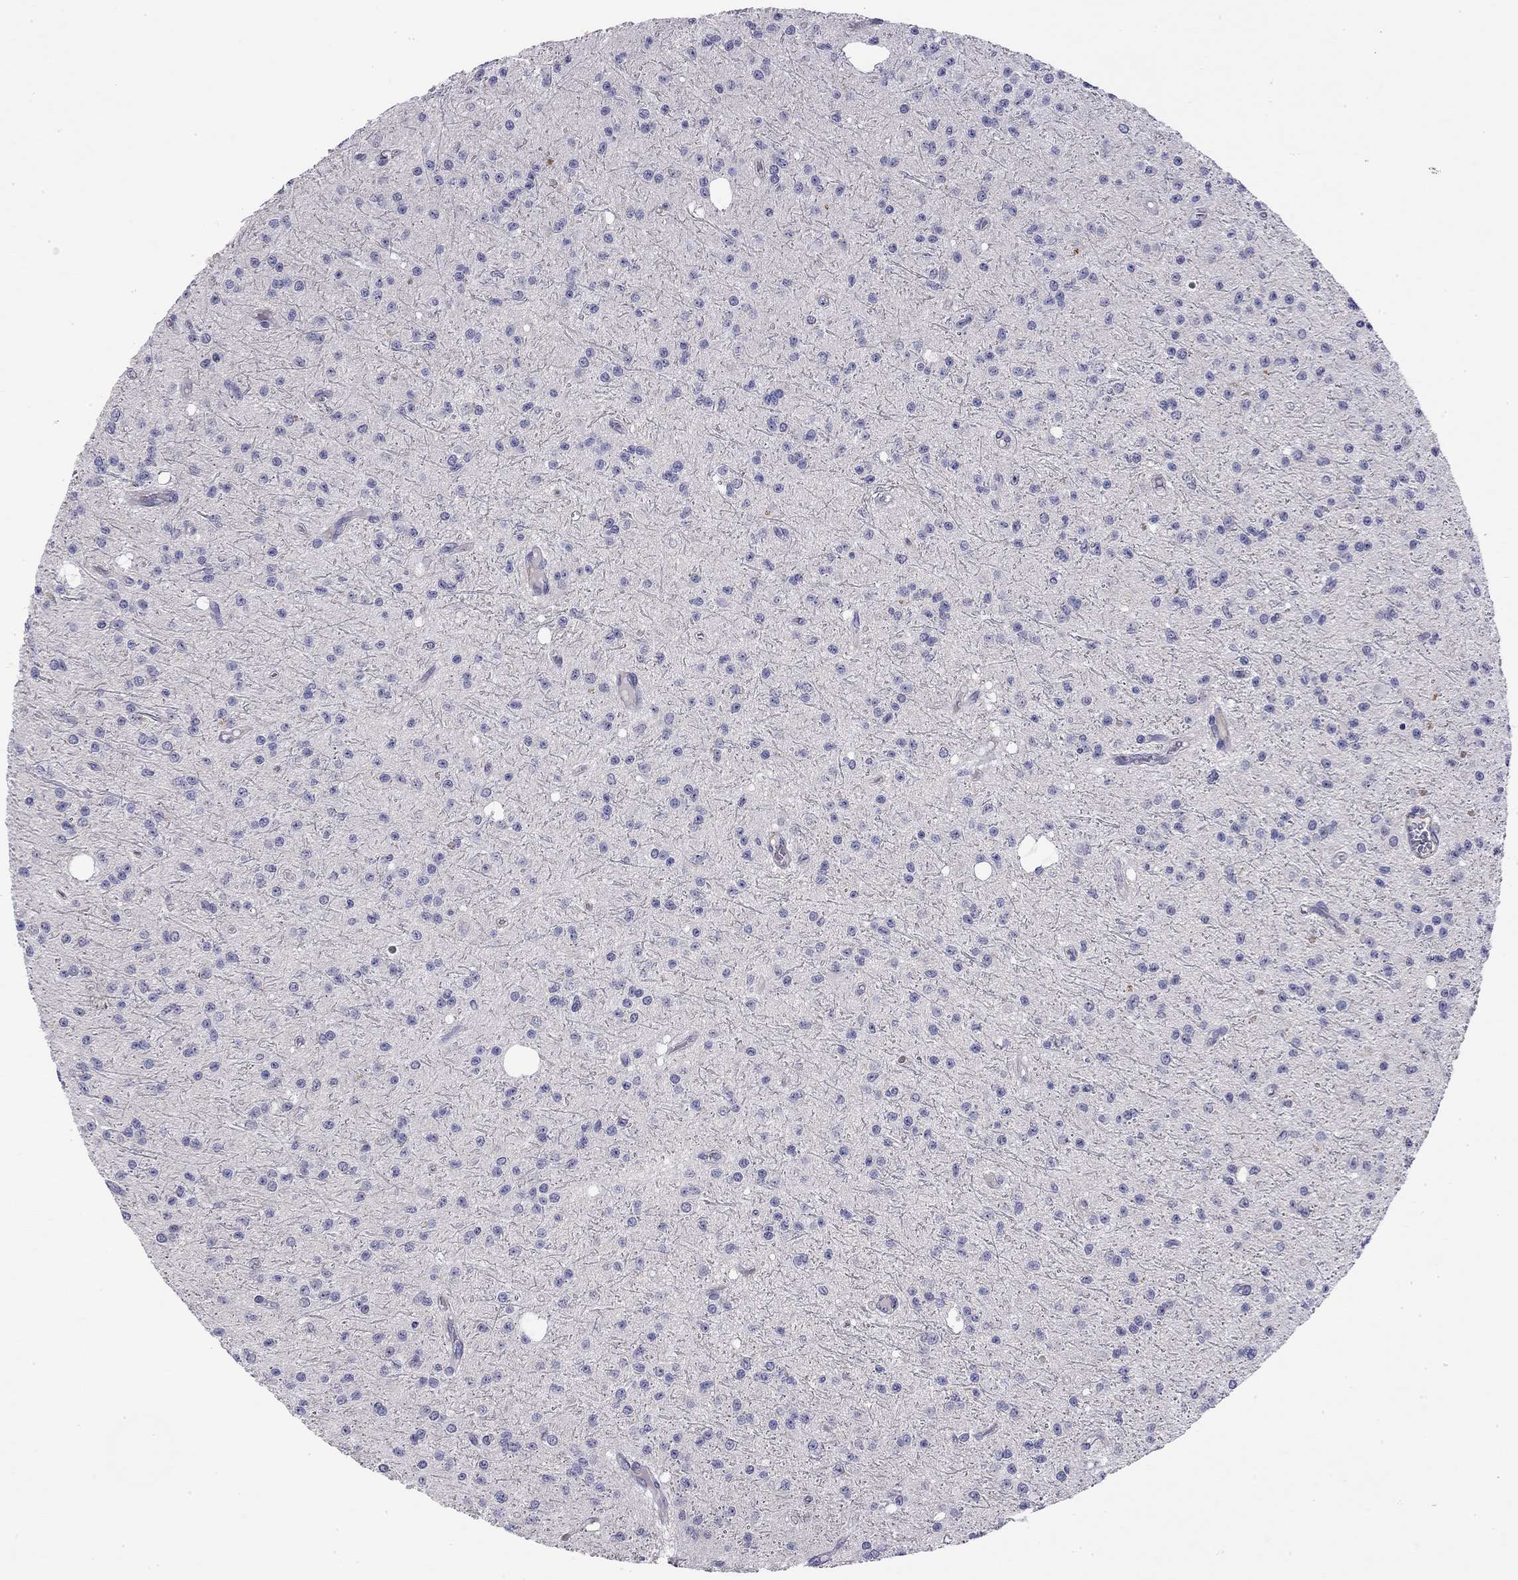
{"staining": {"intensity": "negative", "quantity": "none", "location": "none"}, "tissue": "glioma", "cell_type": "Tumor cells", "image_type": "cancer", "snomed": [{"axis": "morphology", "description": "Glioma, malignant, Low grade"}, {"axis": "topography", "description": "Brain"}], "caption": "The micrograph shows no significant positivity in tumor cells of malignant low-grade glioma.", "gene": "RTL1", "patient": {"sex": "male", "age": 27}}